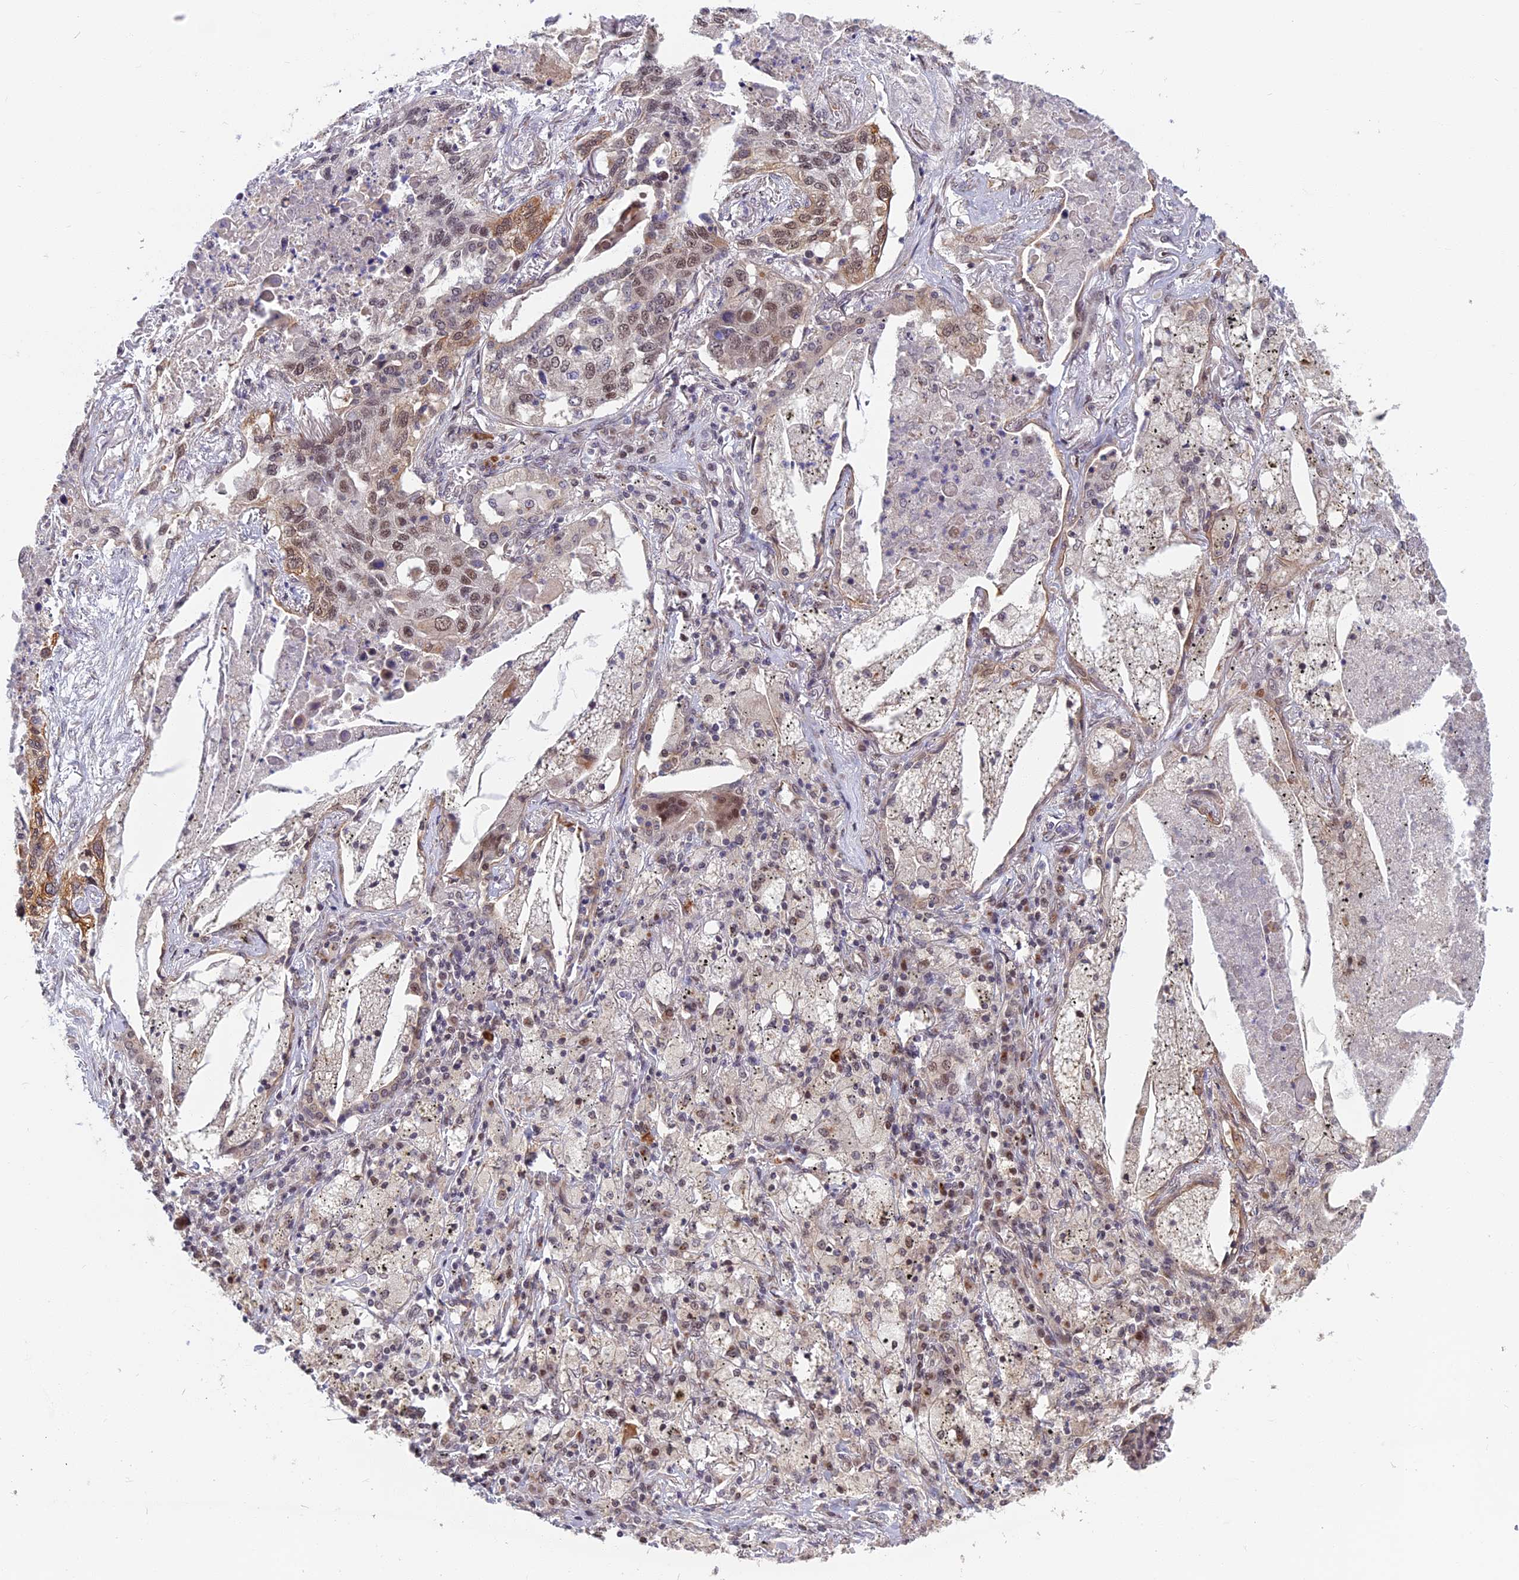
{"staining": {"intensity": "moderate", "quantity": "25%-75%", "location": "cytoplasmic/membranous,nuclear"}, "tissue": "lung cancer", "cell_type": "Tumor cells", "image_type": "cancer", "snomed": [{"axis": "morphology", "description": "Squamous cell carcinoma, NOS"}, {"axis": "topography", "description": "Lung"}], "caption": "There is medium levels of moderate cytoplasmic/membranous and nuclear staining in tumor cells of lung cancer (squamous cell carcinoma), as demonstrated by immunohistochemical staining (brown color).", "gene": "CCDC113", "patient": {"sex": "female", "age": 63}}